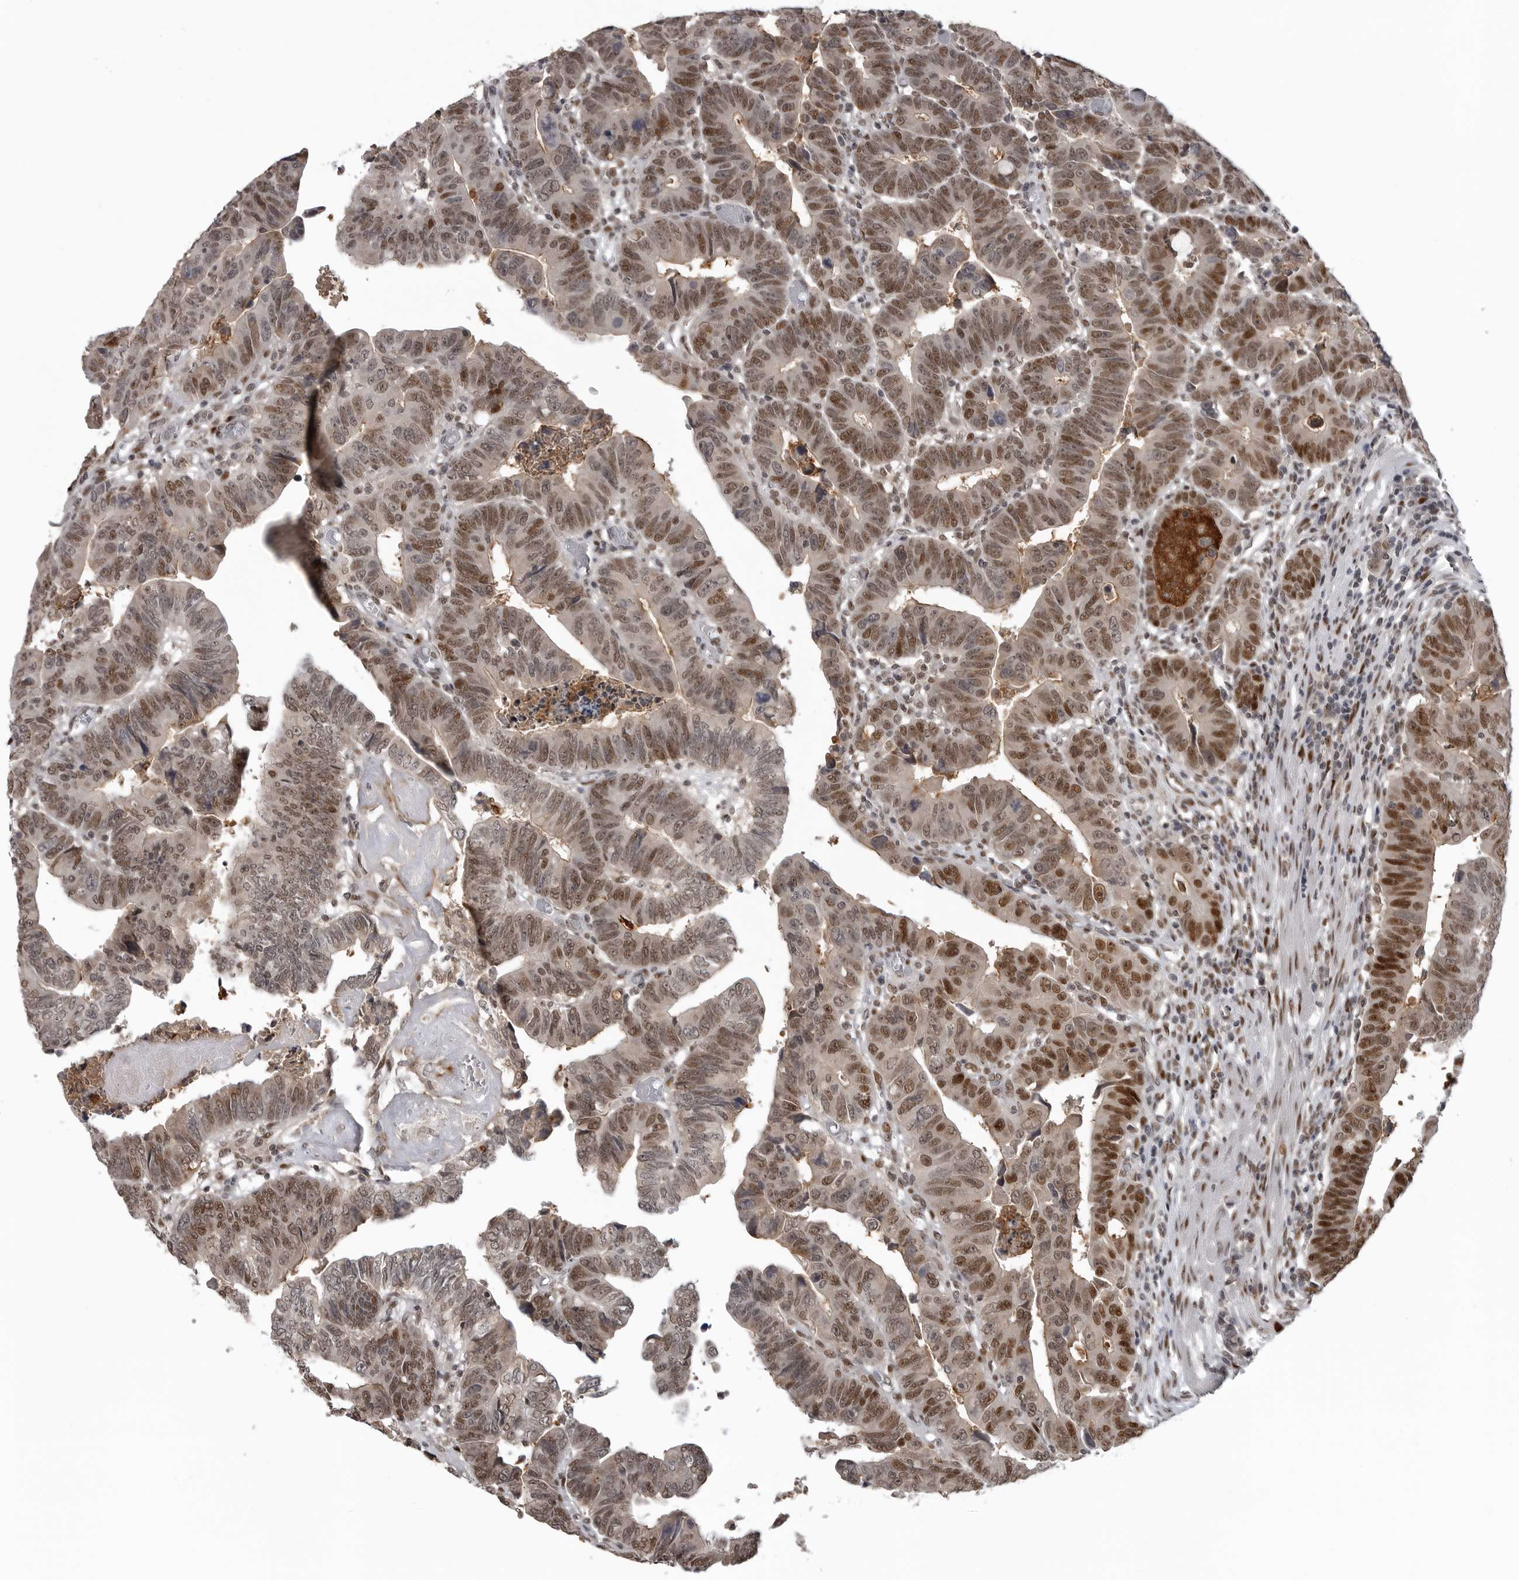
{"staining": {"intensity": "moderate", "quantity": ">75%", "location": "nuclear"}, "tissue": "colorectal cancer", "cell_type": "Tumor cells", "image_type": "cancer", "snomed": [{"axis": "morphology", "description": "Adenocarcinoma, NOS"}, {"axis": "topography", "description": "Rectum"}], "caption": "Moderate nuclear positivity for a protein is present in about >75% of tumor cells of colorectal cancer using immunohistochemistry (IHC).", "gene": "C8orf58", "patient": {"sex": "female", "age": 65}}